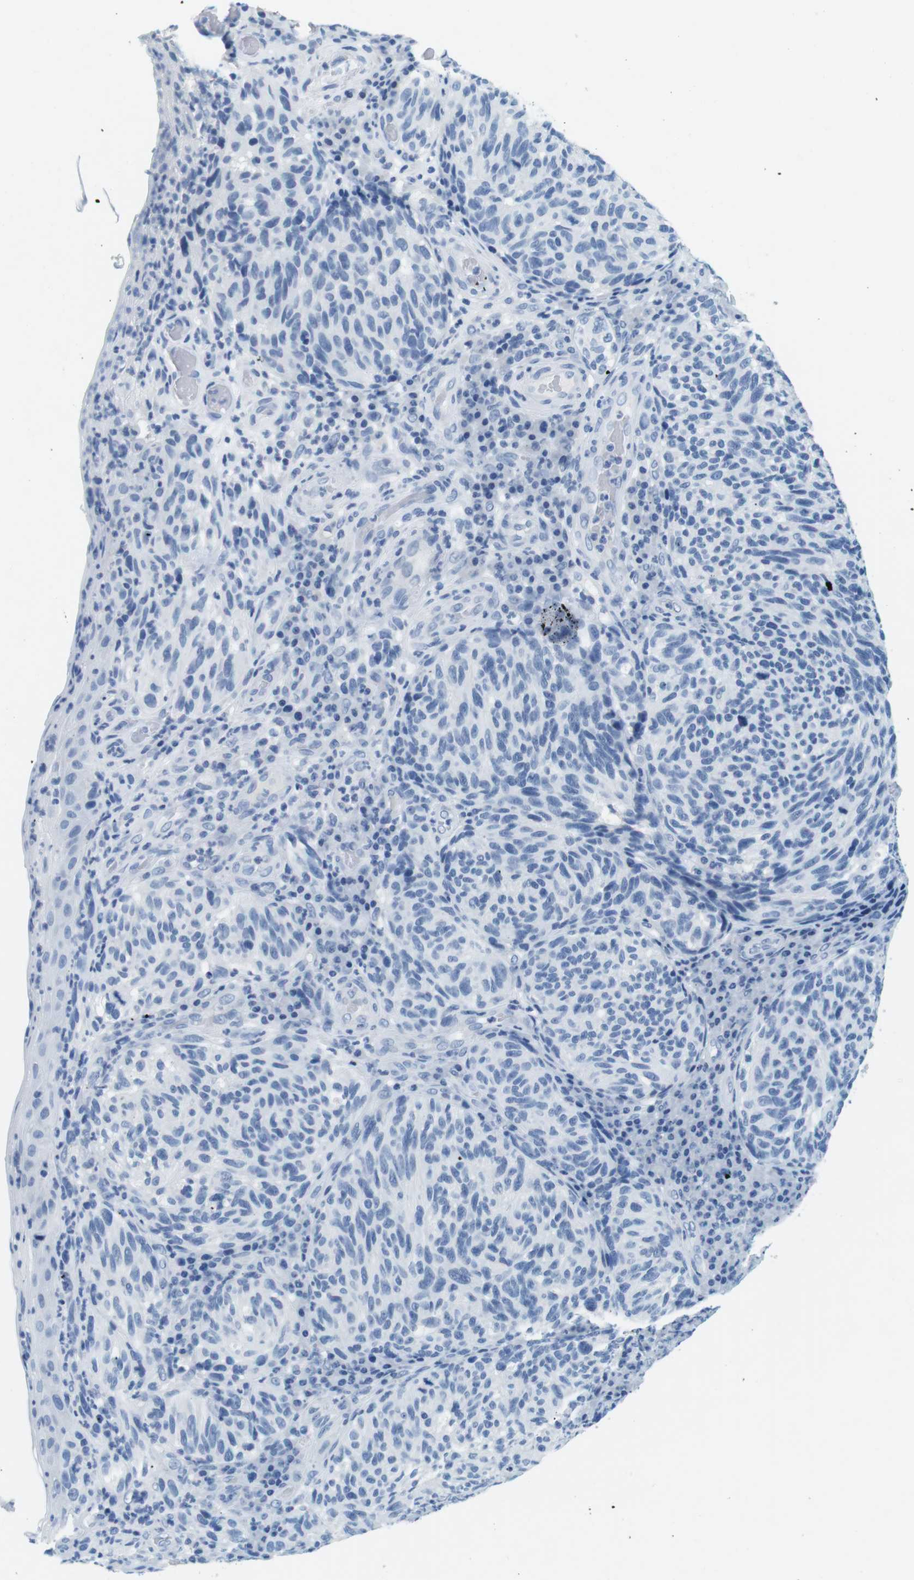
{"staining": {"intensity": "negative", "quantity": "none", "location": "none"}, "tissue": "melanoma", "cell_type": "Tumor cells", "image_type": "cancer", "snomed": [{"axis": "morphology", "description": "Malignant melanoma, NOS"}, {"axis": "topography", "description": "Skin"}], "caption": "Tumor cells show no significant protein positivity in melanoma. (DAB (3,3'-diaminobenzidine) immunohistochemistry, high magnification).", "gene": "CYP2C9", "patient": {"sex": "female", "age": 73}}